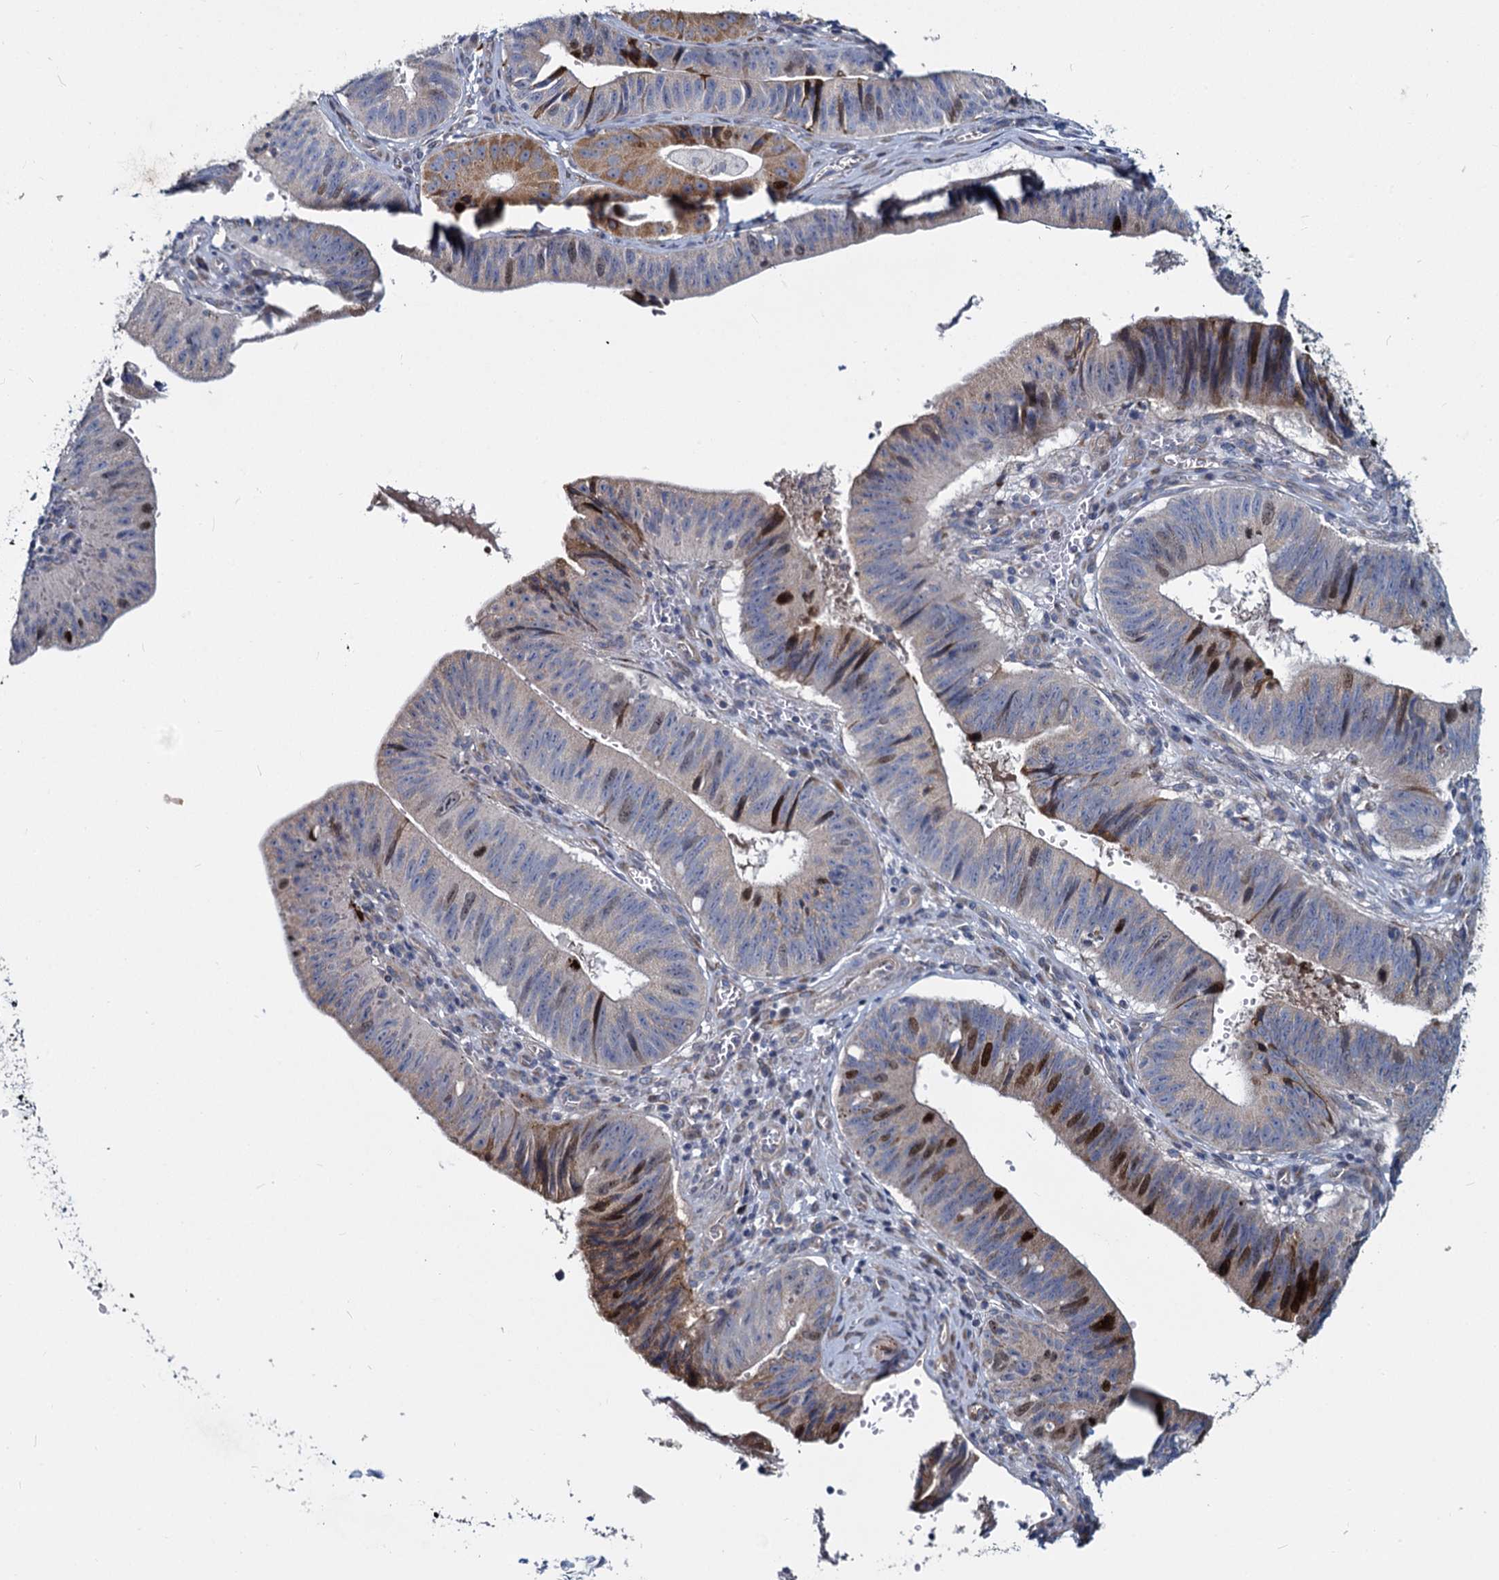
{"staining": {"intensity": "strong", "quantity": "<25%", "location": "cytoplasmic/membranous,nuclear"}, "tissue": "stomach cancer", "cell_type": "Tumor cells", "image_type": "cancer", "snomed": [{"axis": "morphology", "description": "Adenocarcinoma, NOS"}, {"axis": "topography", "description": "Stomach"}], "caption": "This histopathology image reveals IHC staining of stomach cancer, with medium strong cytoplasmic/membranous and nuclear positivity in approximately <25% of tumor cells.", "gene": "DCUN1D2", "patient": {"sex": "male", "age": 59}}